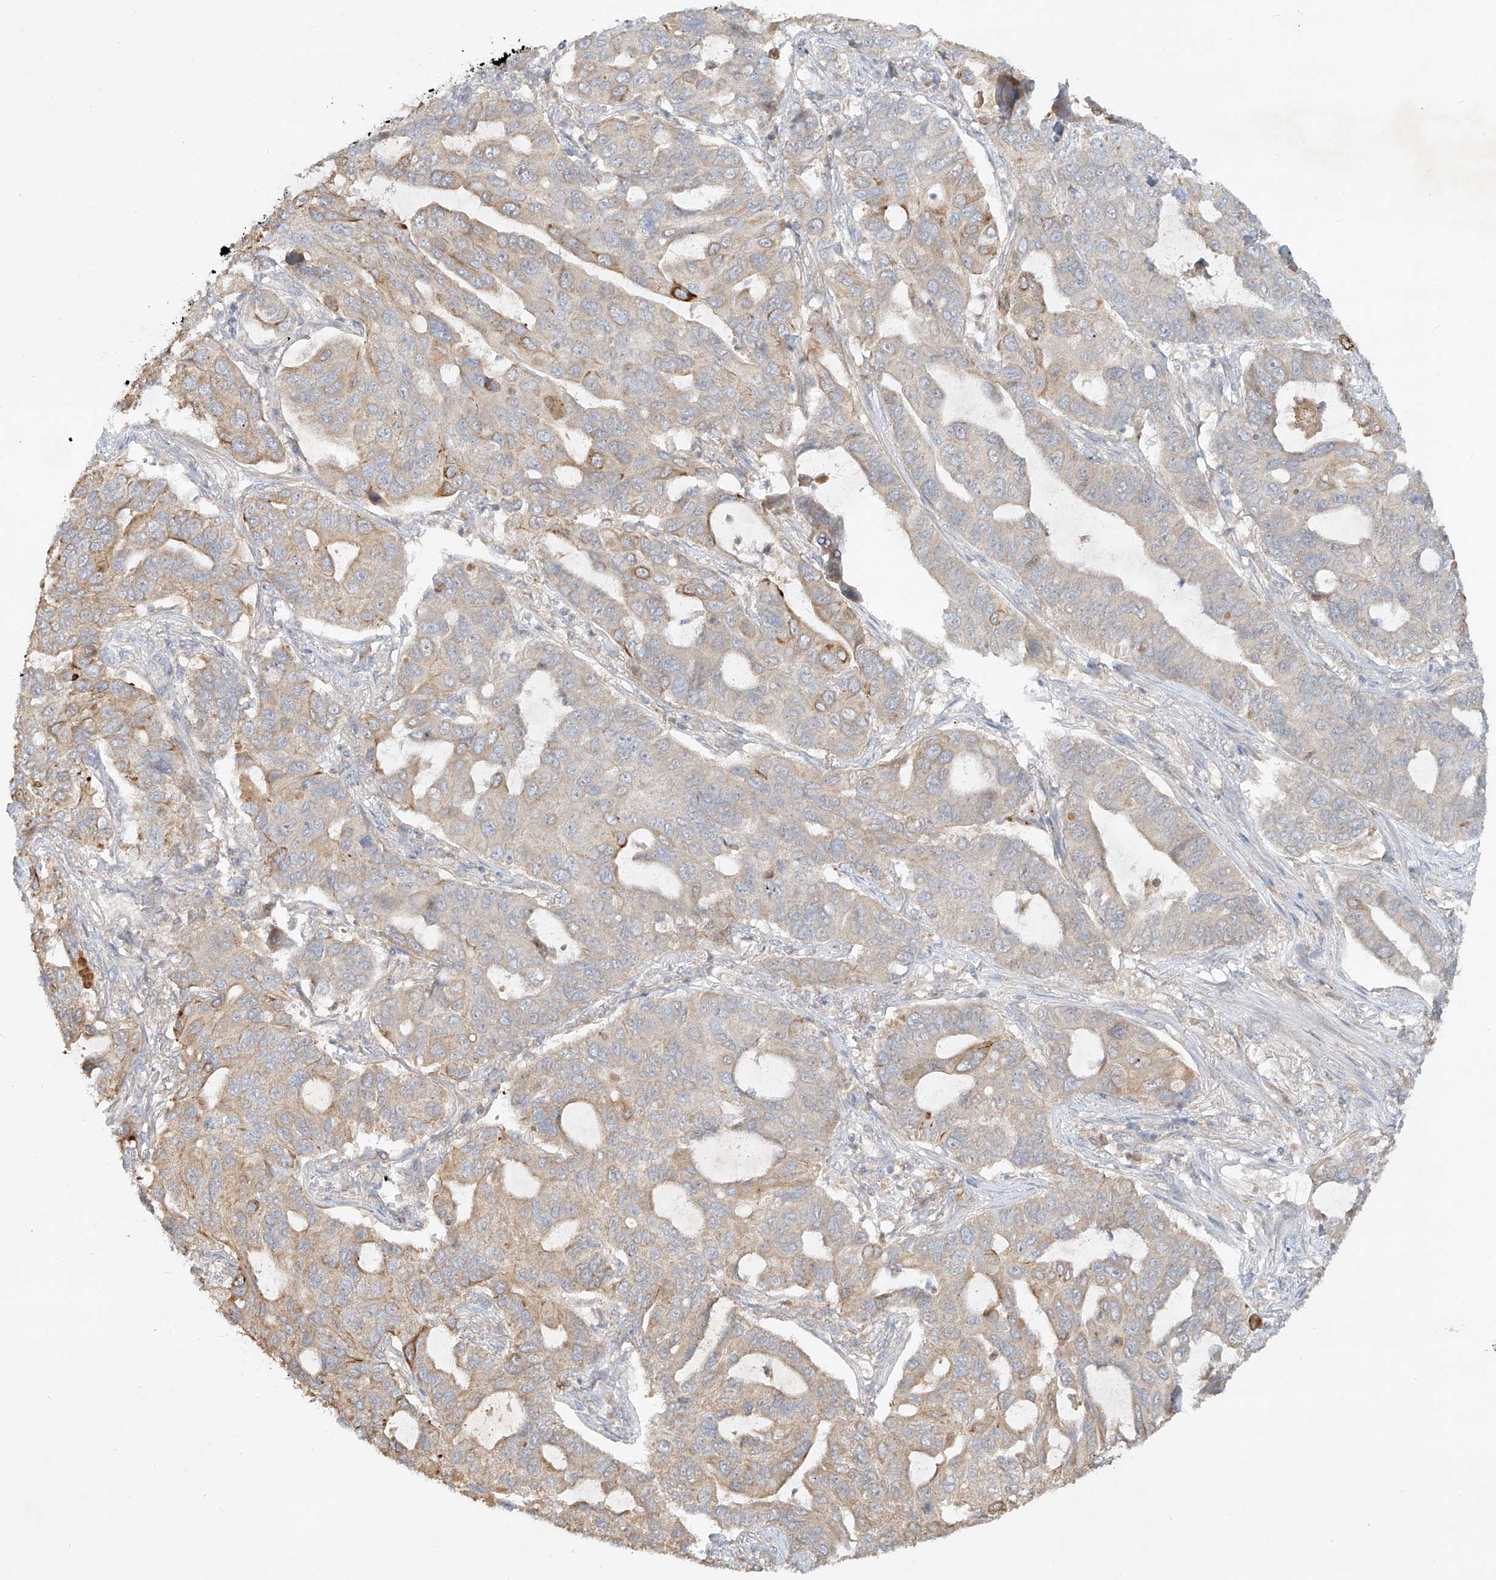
{"staining": {"intensity": "weak", "quantity": "<25%", "location": "cytoplasmic/membranous"}, "tissue": "lung cancer", "cell_type": "Tumor cells", "image_type": "cancer", "snomed": [{"axis": "morphology", "description": "Adenocarcinoma, NOS"}, {"axis": "topography", "description": "Lung"}], "caption": "Lung adenocarcinoma was stained to show a protein in brown. There is no significant positivity in tumor cells. The staining is performed using DAB (3,3'-diaminobenzidine) brown chromogen with nuclei counter-stained in using hematoxylin.", "gene": "KPNA7", "patient": {"sex": "male", "age": 64}}